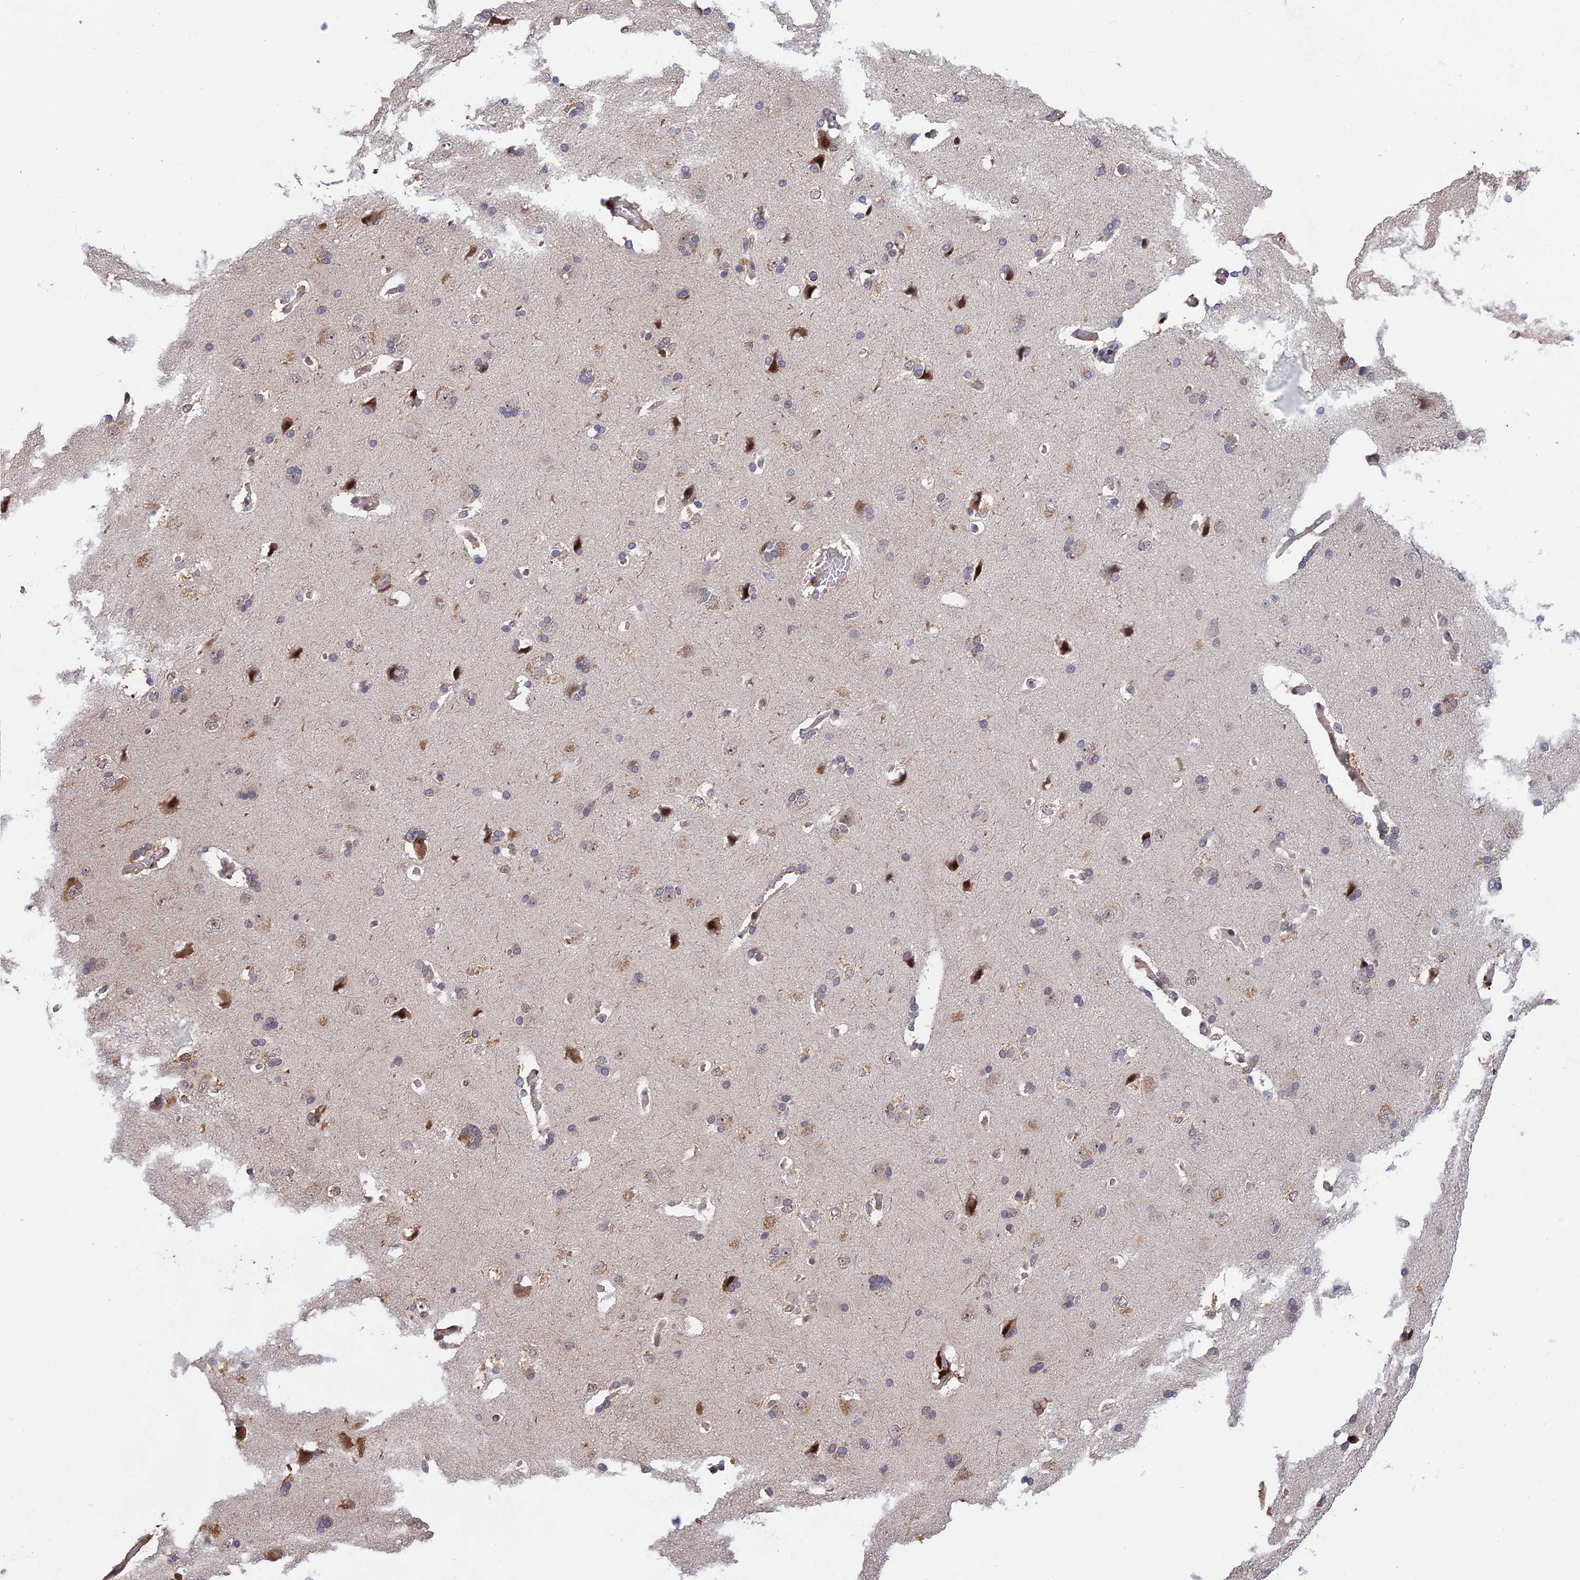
{"staining": {"intensity": "negative", "quantity": "none", "location": "none"}, "tissue": "cerebral cortex", "cell_type": "Endothelial cells", "image_type": "normal", "snomed": [{"axis": "morphology", "description": "Normal tissue, NOS"}, {"axis": "topography", "description": "Cerebral cortex"}], "caption": "Immunohistochemical staining of benign cerebral cortex displays no significant expression in endothelial cells.", "gene": "POLR2C", "patient": {"sex": "male", "age": 62}}